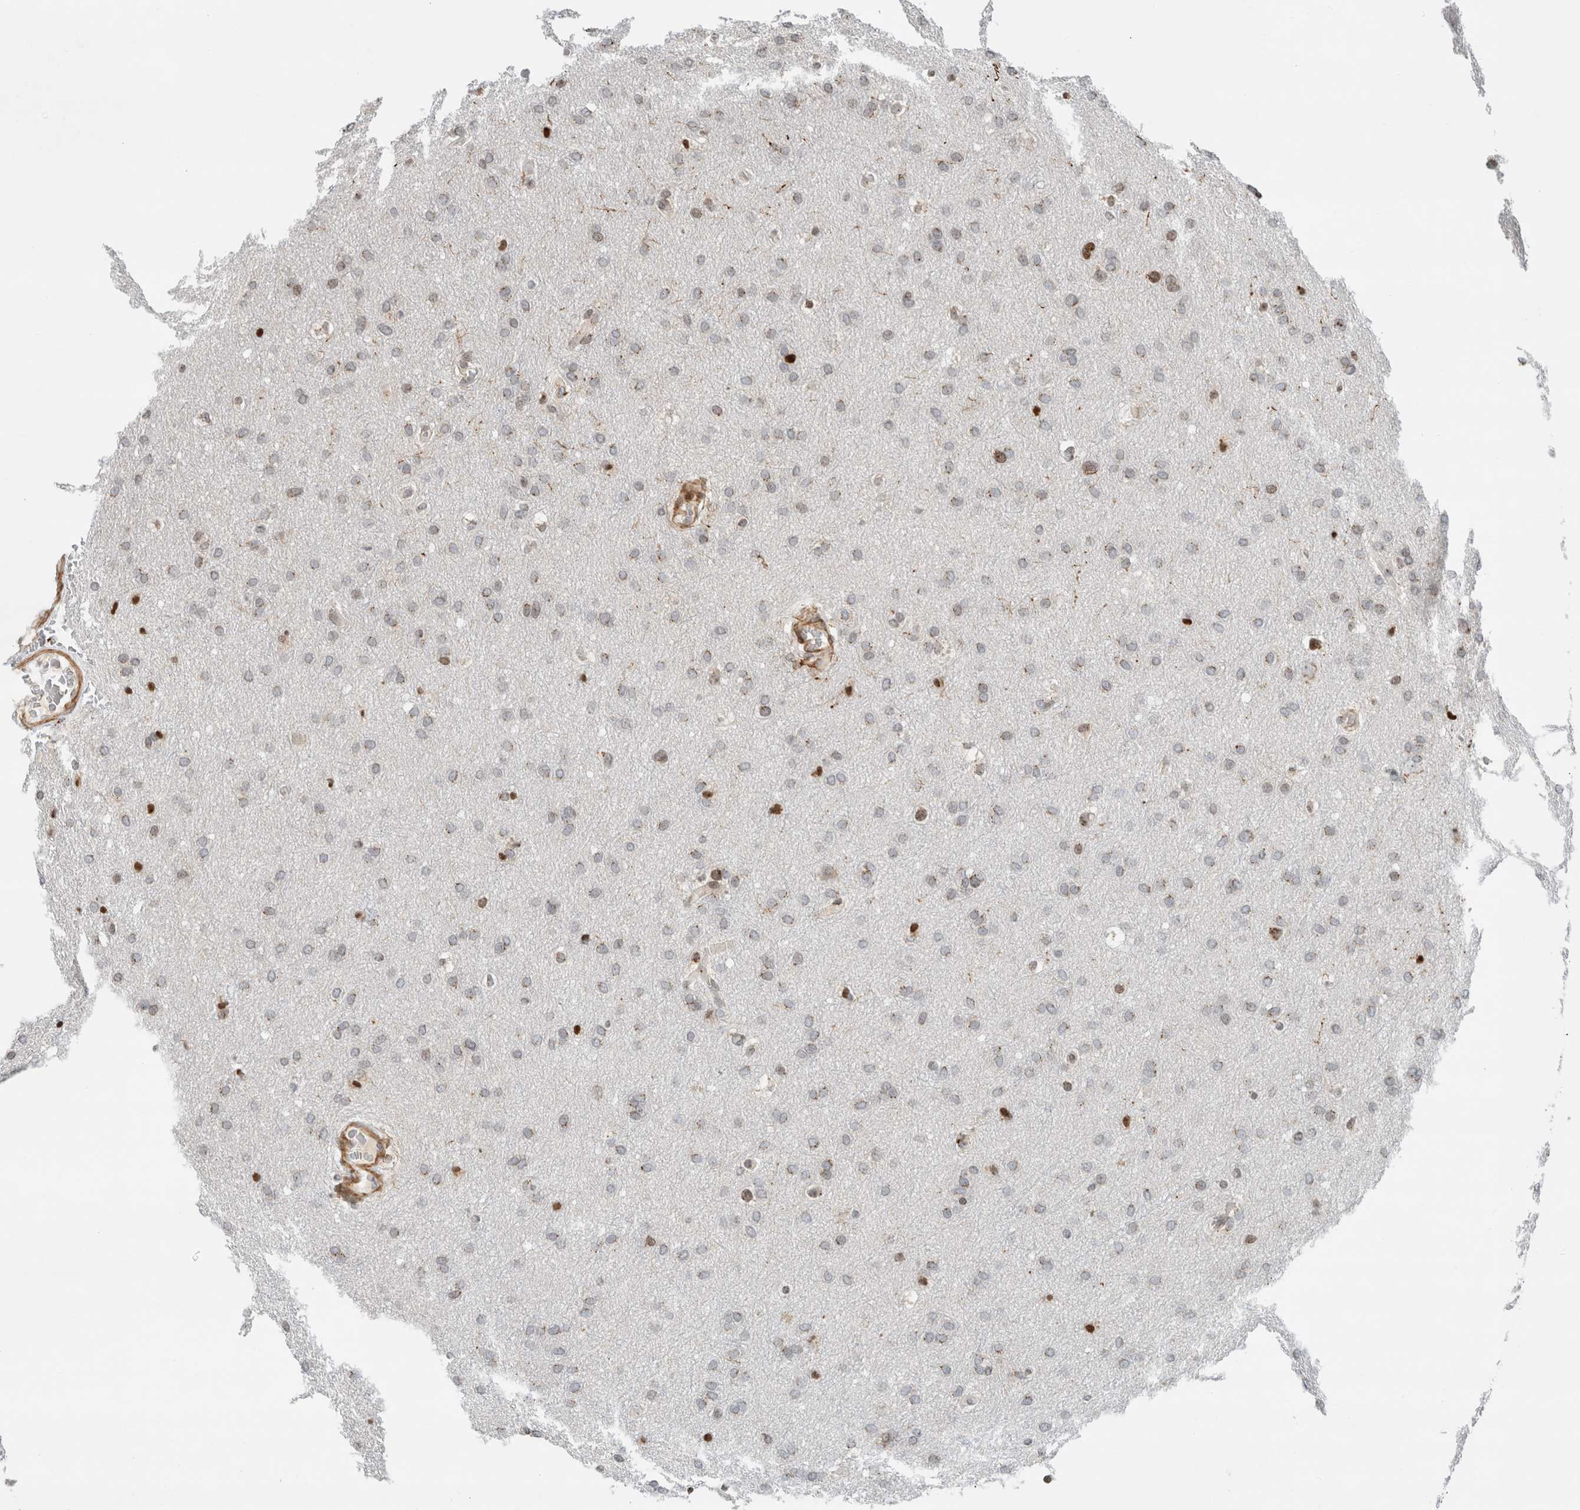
{"staining": {"intensity": "weak", "quantity": "<25%", "location": "cytoplasmic/membranous"}, "tissue": "glioma", "cell_type": "Tumor cells", "image_type": "cancer", "snomed": [{"axis": "morphology", "description": "Glioma, malignant, Low grade"}, {"axis": "topography", "description": "Brain"}], "caption": "The histopathology image demonstrates no significant positivity in tumor cells of malignant low-grade glioma.", "gene": "GINS4", "patient": {"sex": "female", "age": 37}}